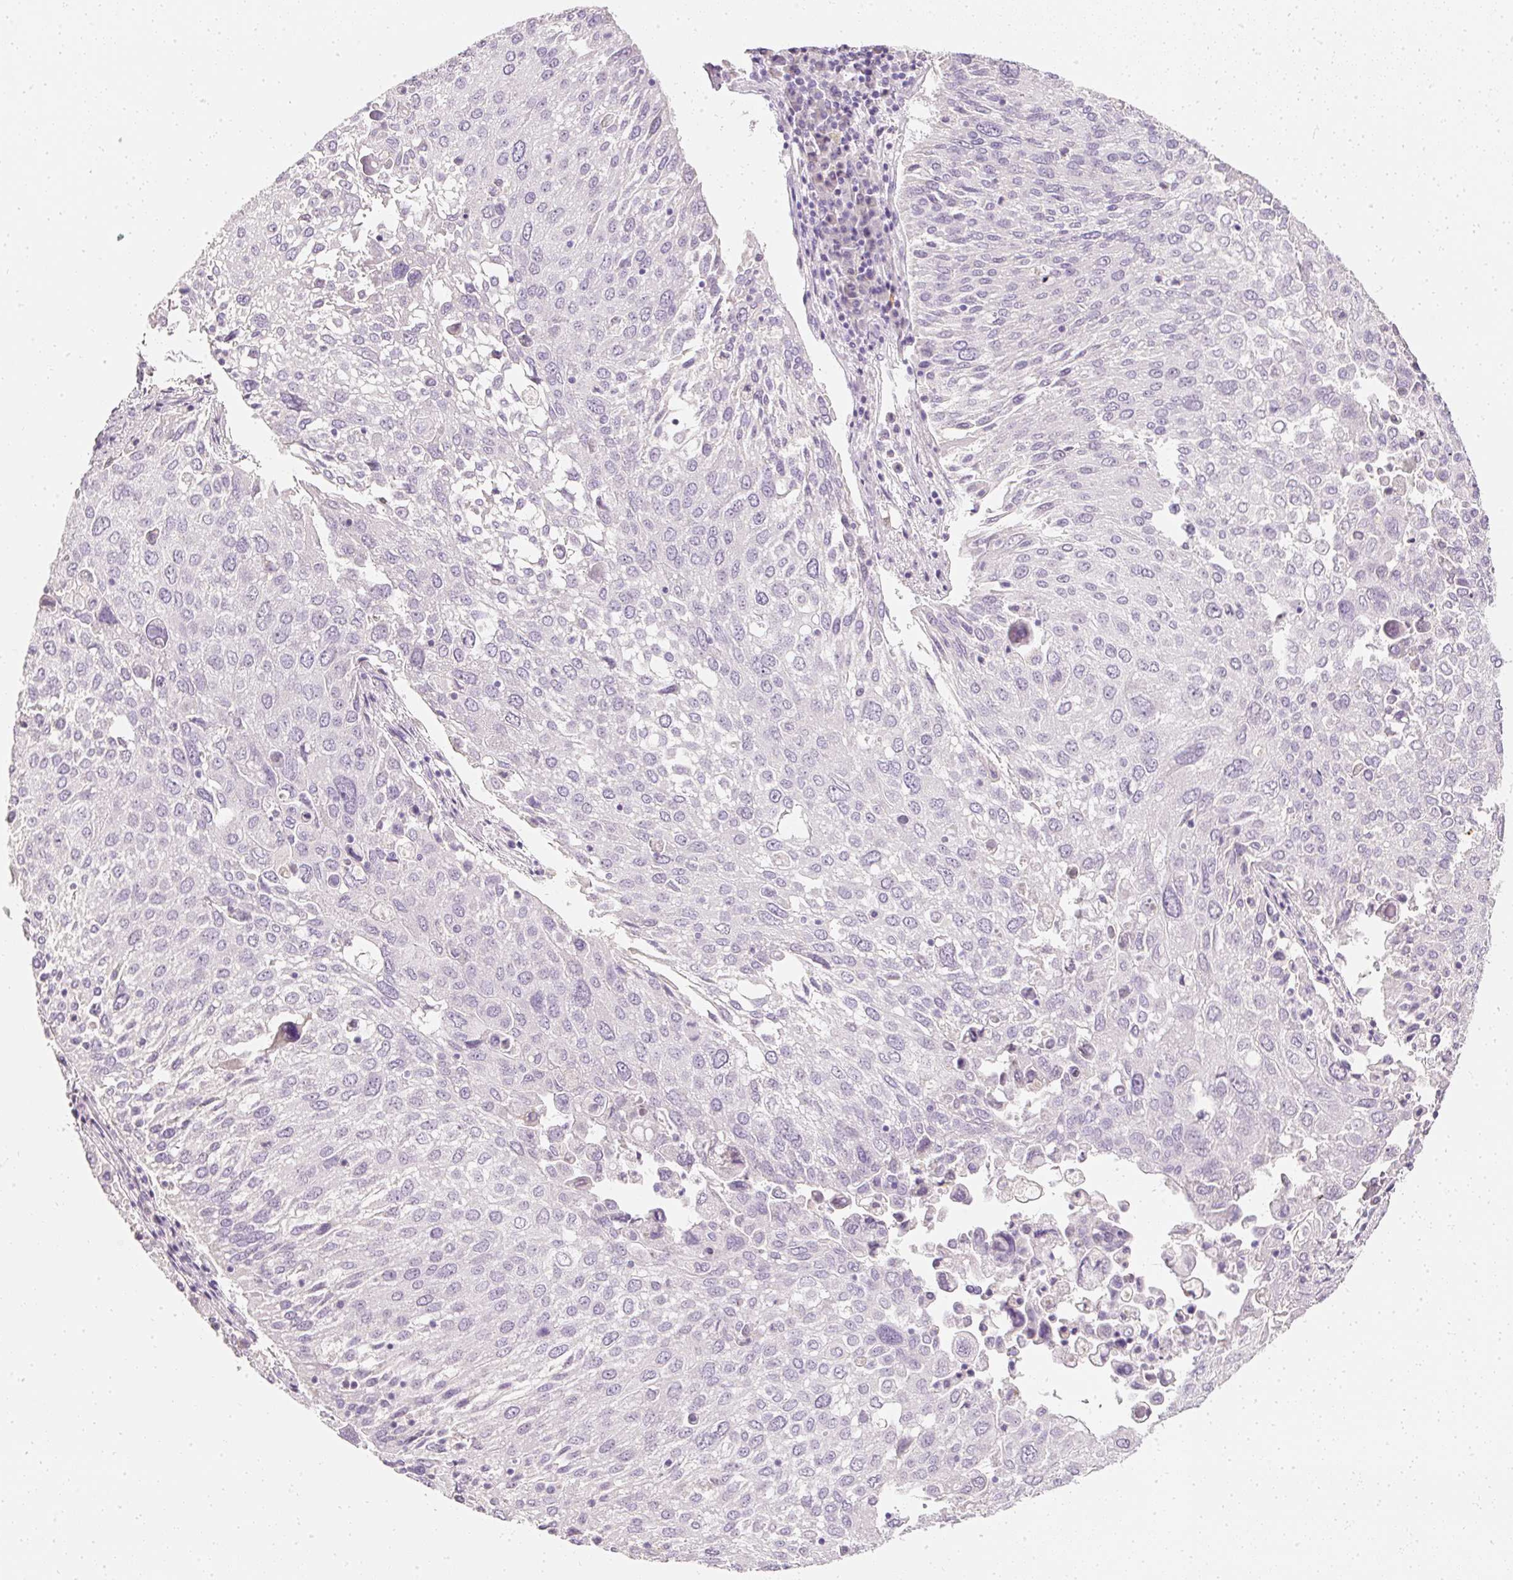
{"staining": {"intensity": "negative", "quantity": "none", "location": "none"}, "tissue": "lung cancer", "cell_type": "Tumor cells", "image_type": "cancer", "snomed": [{"axis": "morphology", "description": "Squamous cell carcinoma, NOS"}, {"axis": "topography", "description": "Lung"}], "caption": "IHC histopathology image of neoplastic tissue: lung squamous cell carcinoma stained with DAB (3,3'-diaminobenzidine) shows no significant protein positivity in tumor cells. The staining is performed using DAB (3,3'-diaminobenzidine) brown chromogen with nuclei counter-stained in using hematoxylin.", "gene": "ELAVL3", "patient": {"sex": "male", "age": 65}}